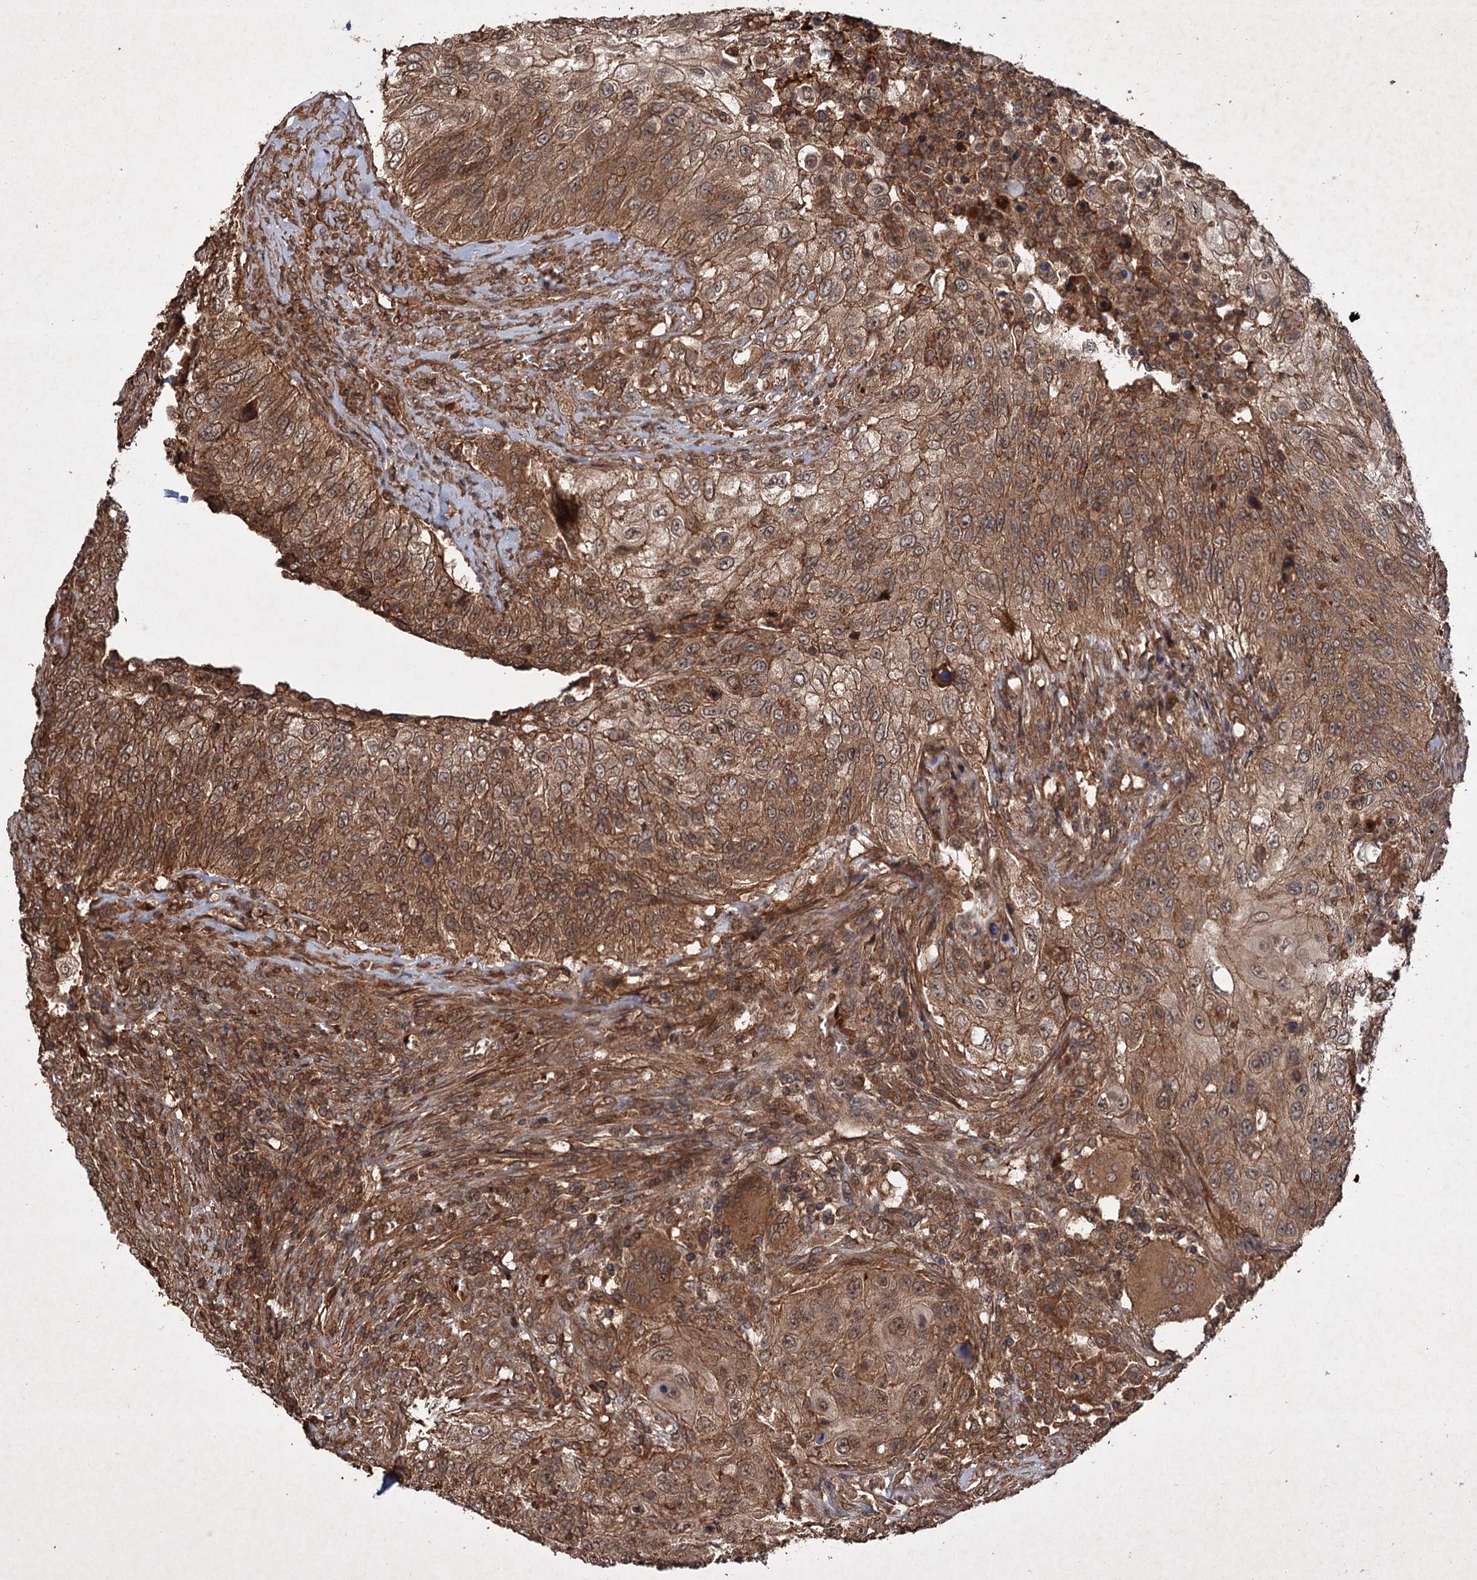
{"staining": {"intensity": "strong", "quantity": ">75%", "location": "cytoplasmic/membranous,nuclear"}, "tissue": "urothelial cancer", "cell_type": "Tumor cells", "image_type": "cancer", "snomed": [{"axis": "morphology", "description": "Urothelial carcinoma, High grade"}, {"axis": "topography", "description": "Urinary bladder"}], "caption": "Tumor cells demonstrate strong cytoplasmic/membranous and nuclear expression in approximately >75% of cells in high-grade urothelial carcinoma. (Stains: DAB in brown, nuclei in blue, Microscopy: brightfield microscopy at high magnification).", "gene": "ADK", "patient": {"sex": "female", "age": 60}}